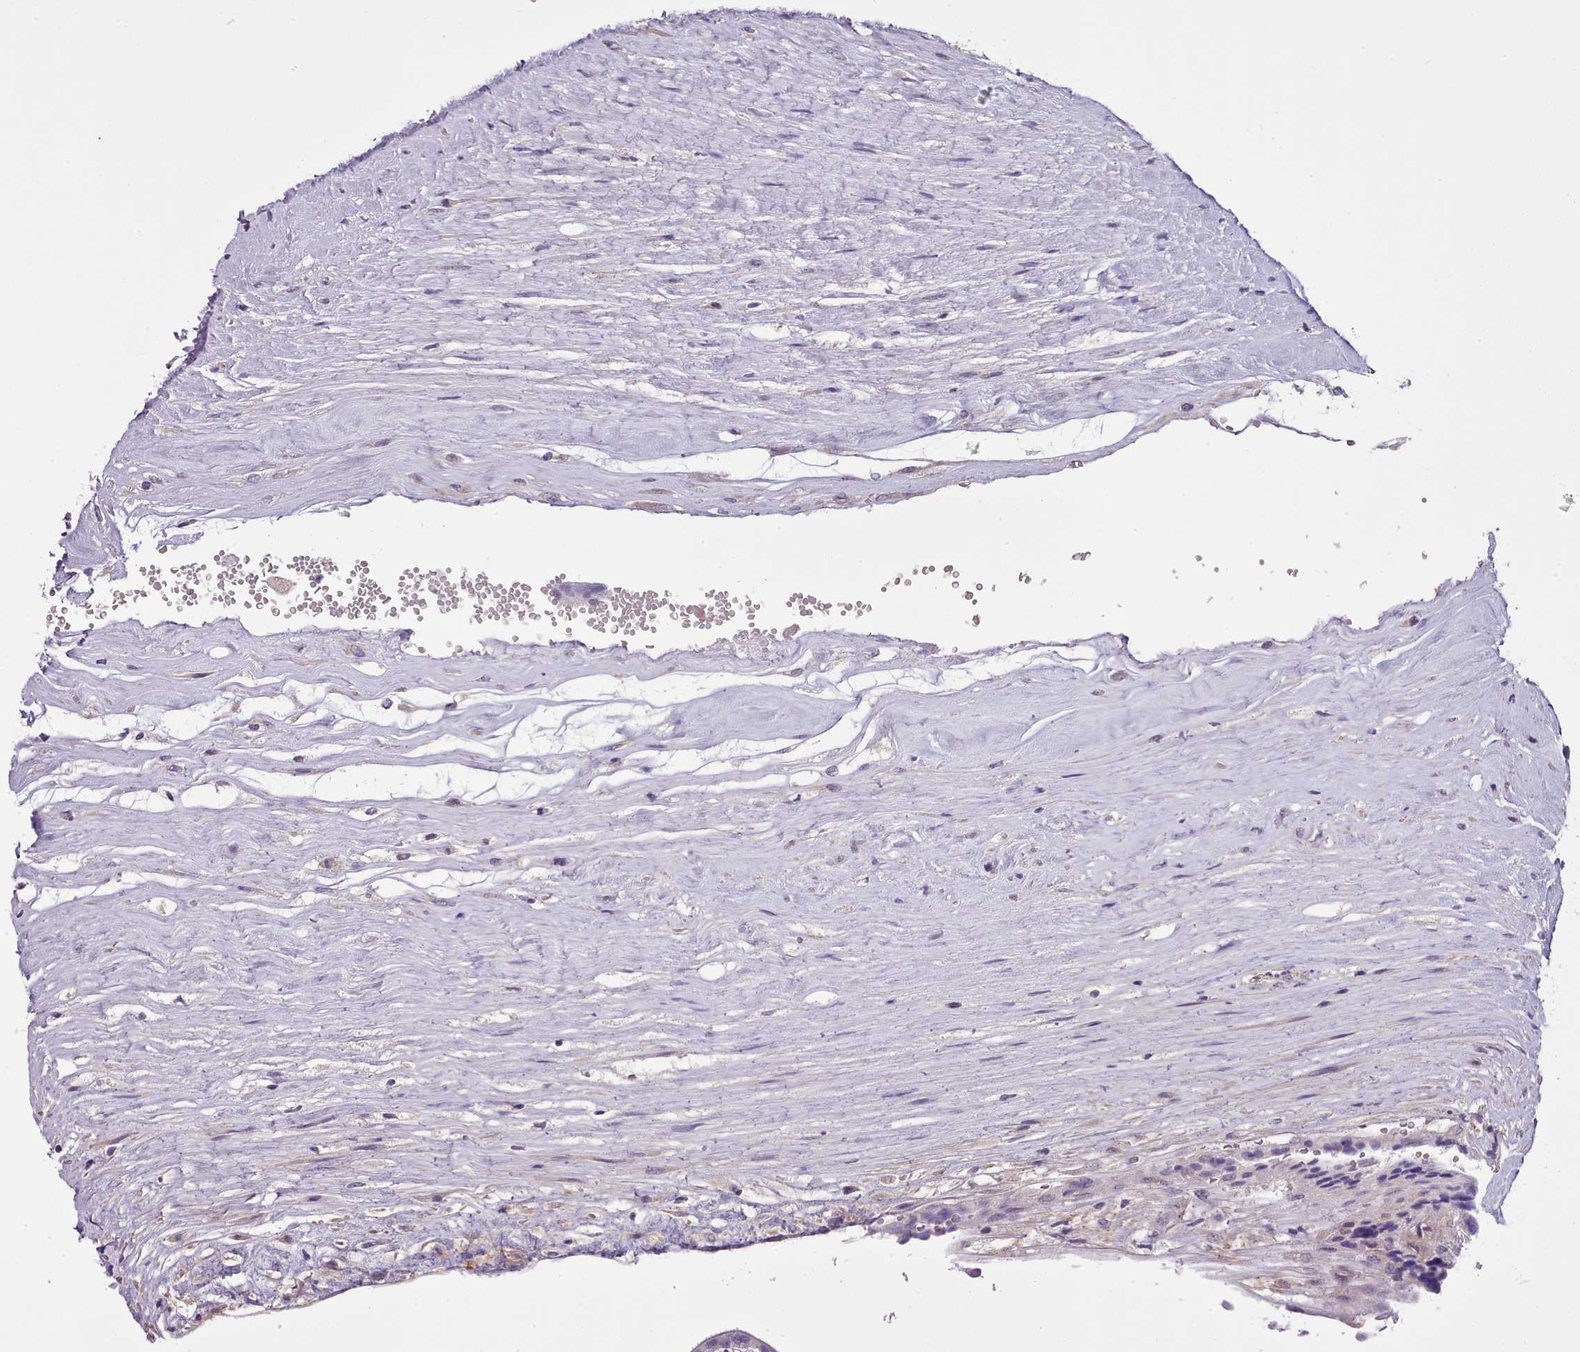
{"staining": {"intensity": "negative", "quantity": "none", "location": "none"}, "tissue": "placenta", "cell_type": "Trophoblastic cells", "image_type": "normal", "snomed": [{"axis": "morphology", "description": "Normal tissue, NOS"}, {"axis": "topography", "description": "Placenta"}], "caption": "Immunohistochemistry histopathology image of normal placenta: placenta stained with DAB (3,3'-diaminobenzidine) displays no significant protein staining in trophoblastic cells.", "gene": "SETX", "patient": {"sex": "female", "age": 37}}